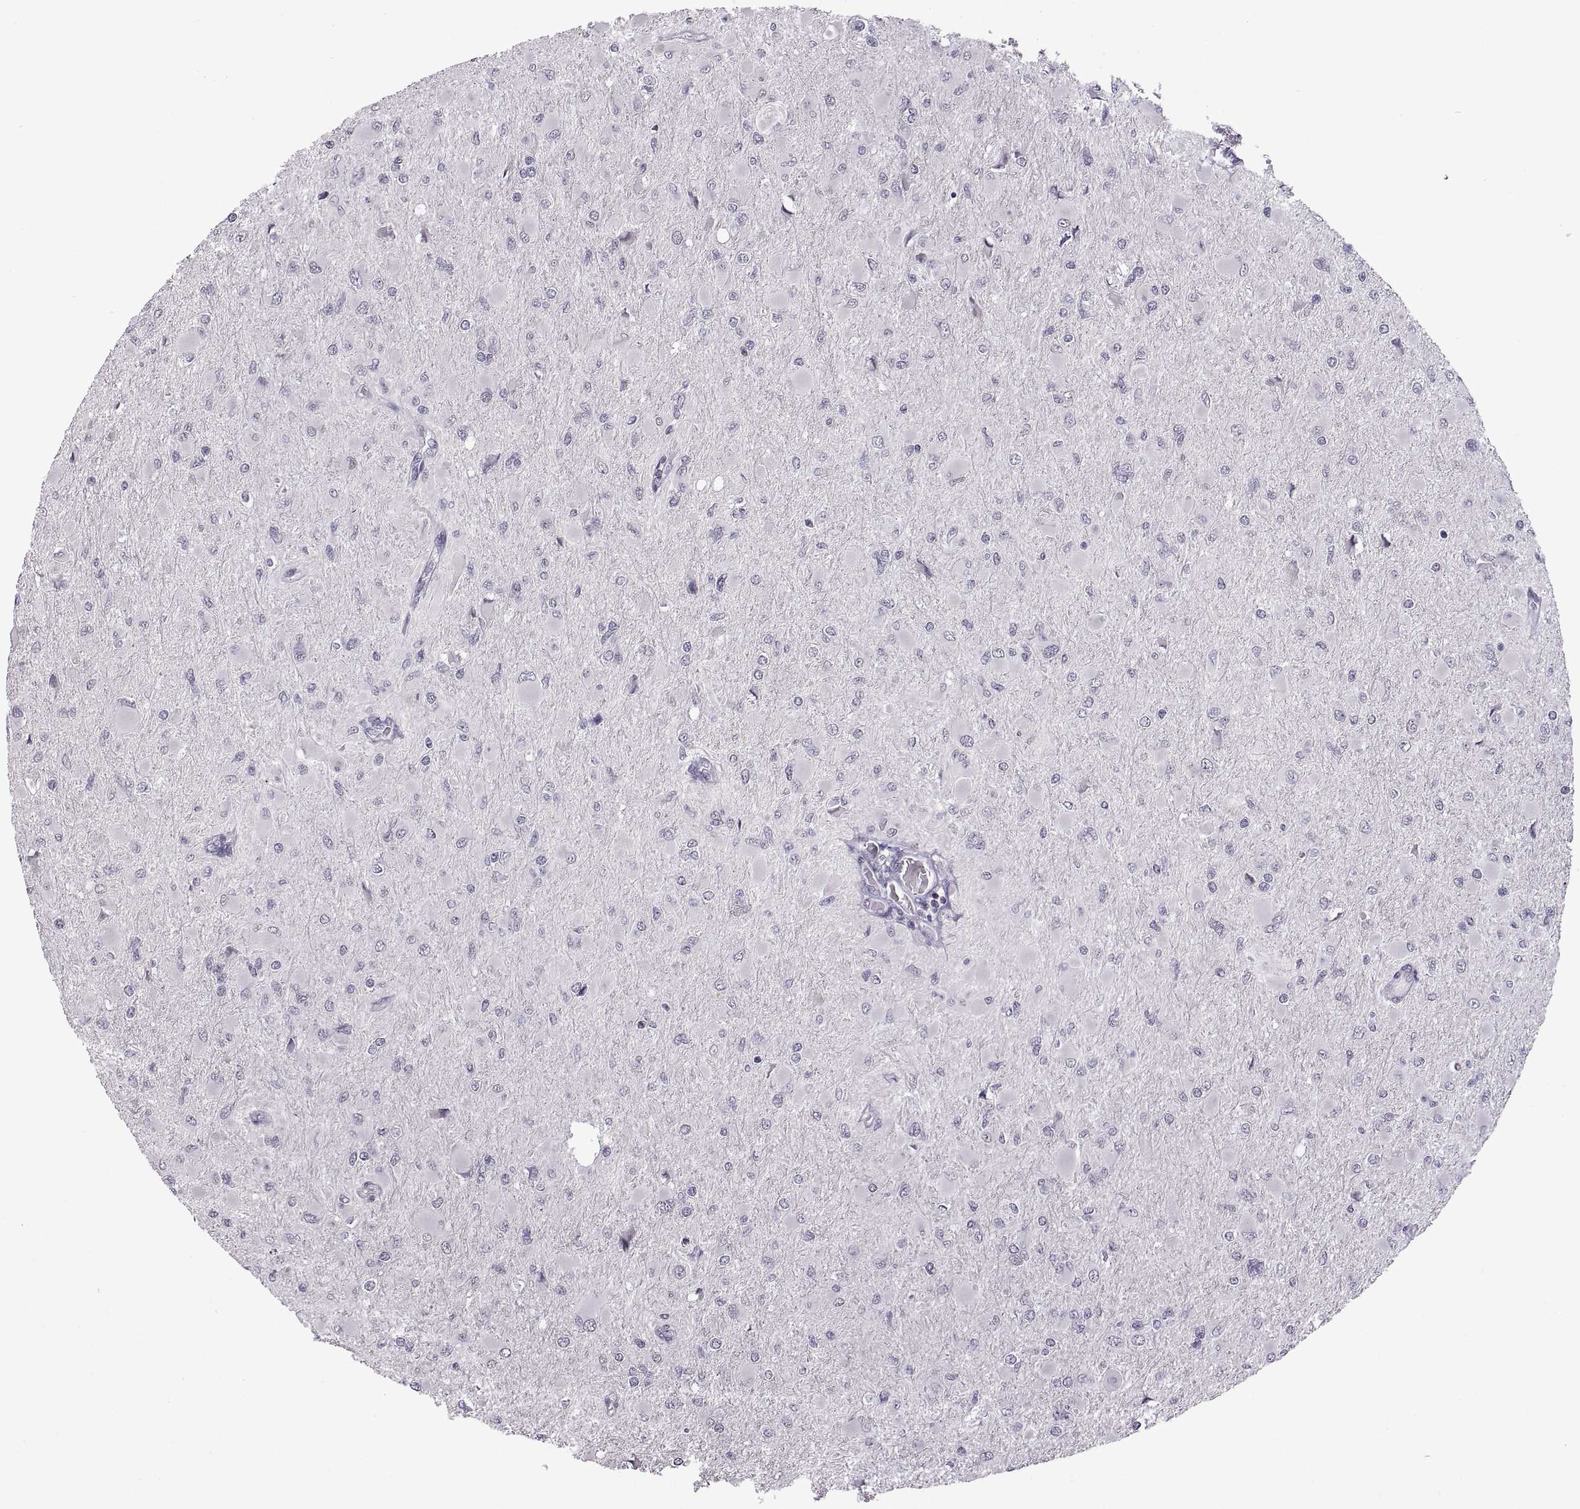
{"staining": {"intensity": "negative", "quantity": "none", "location": "none"}, "tissue": "glioma", "cell_type": "Tumor cells", "image_type": "cancer", "snomed": [{"axis": "morphology", "description": "Glioma, malignant, High grade"}, {"axis": "topography", "description": "Cerebral cortex"}], "caption": "IHC photomicrograph of malignant glioma (high-grade) stained for a protein (brown), which exhibits no positivity in tumor cells. (Stains: DAB (3,3'-diaminobenzidine) immunohistochemistry with hematoxylin counter stain, Microscopy: brightfield microscopy at high magnification).", "gene": "NEK2", "patient": {"sex": "female", "age": 36}}